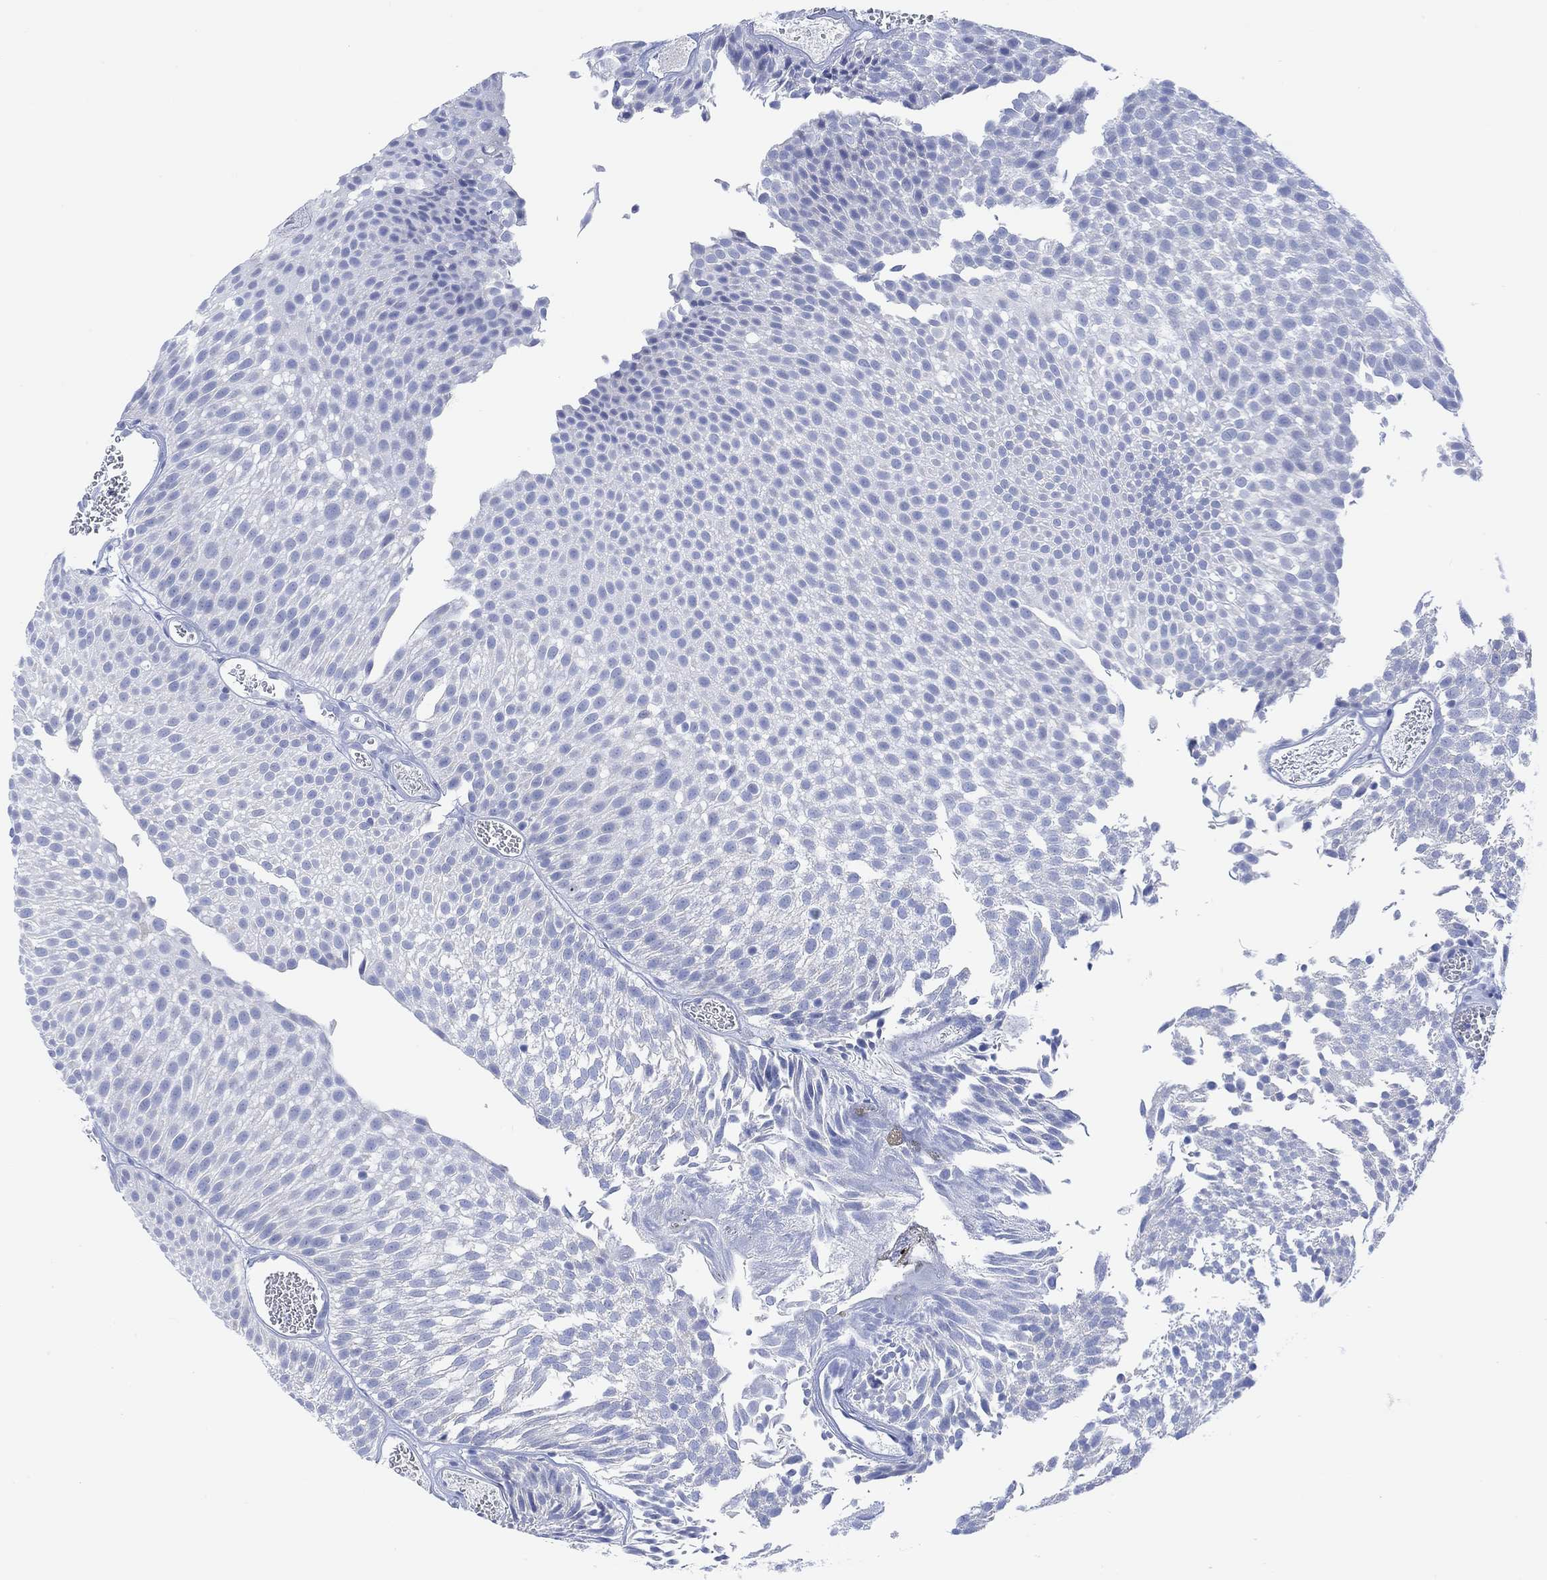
{"staining": {"intensity": "negative", "quantity": "none", "location": "none"}, "tissue": "urothelial cancer", "cell_type": "Tumor cells", "image_type": "cancer", "snomed": [{"axis": "morphology", "description": "Urothelial carcinoma, Low grade"}, {"axis": "topography", "description": "Urinary bladder"}], "caption": "Tumor cells are negative for protein expression in human urothelial carcinoma (low-grade).", "gene": "CALCA", "patient": {"sex": "male", "age": 52}}